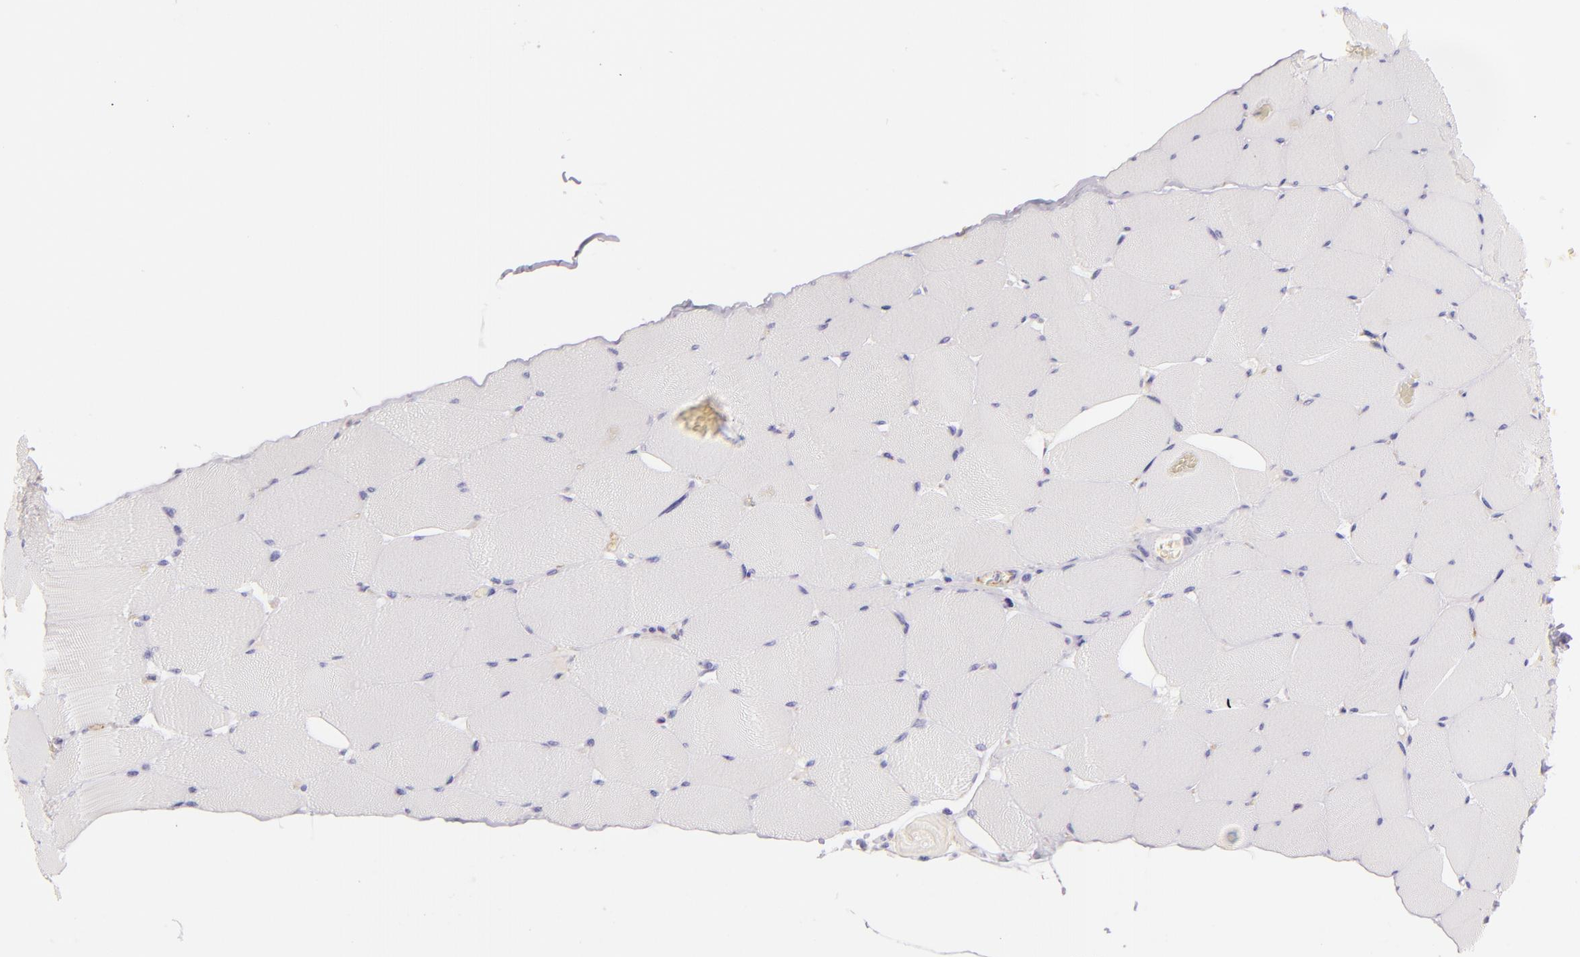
{"staining": {"intensity": "negative", "quantity": "none", "location": "none"}, "tissue": "skeletal muscle", "cell_type": "Myocytes", "image_type": "normal", "snomed": [{"axis": "morphology", "description": "Normal tissue, NOS"}, {"axis": "topography", "description": "Skeletal muscle"}], "caption": "Immunohistochemical staining of benign human skeletal muscle reveals no significant staining in myocytes. (Immunohistochemistry (ihc), brightfield microscopy, high magnification).", "gene": "ICAM1", "patient": {"sex": "male", "age": 62}}